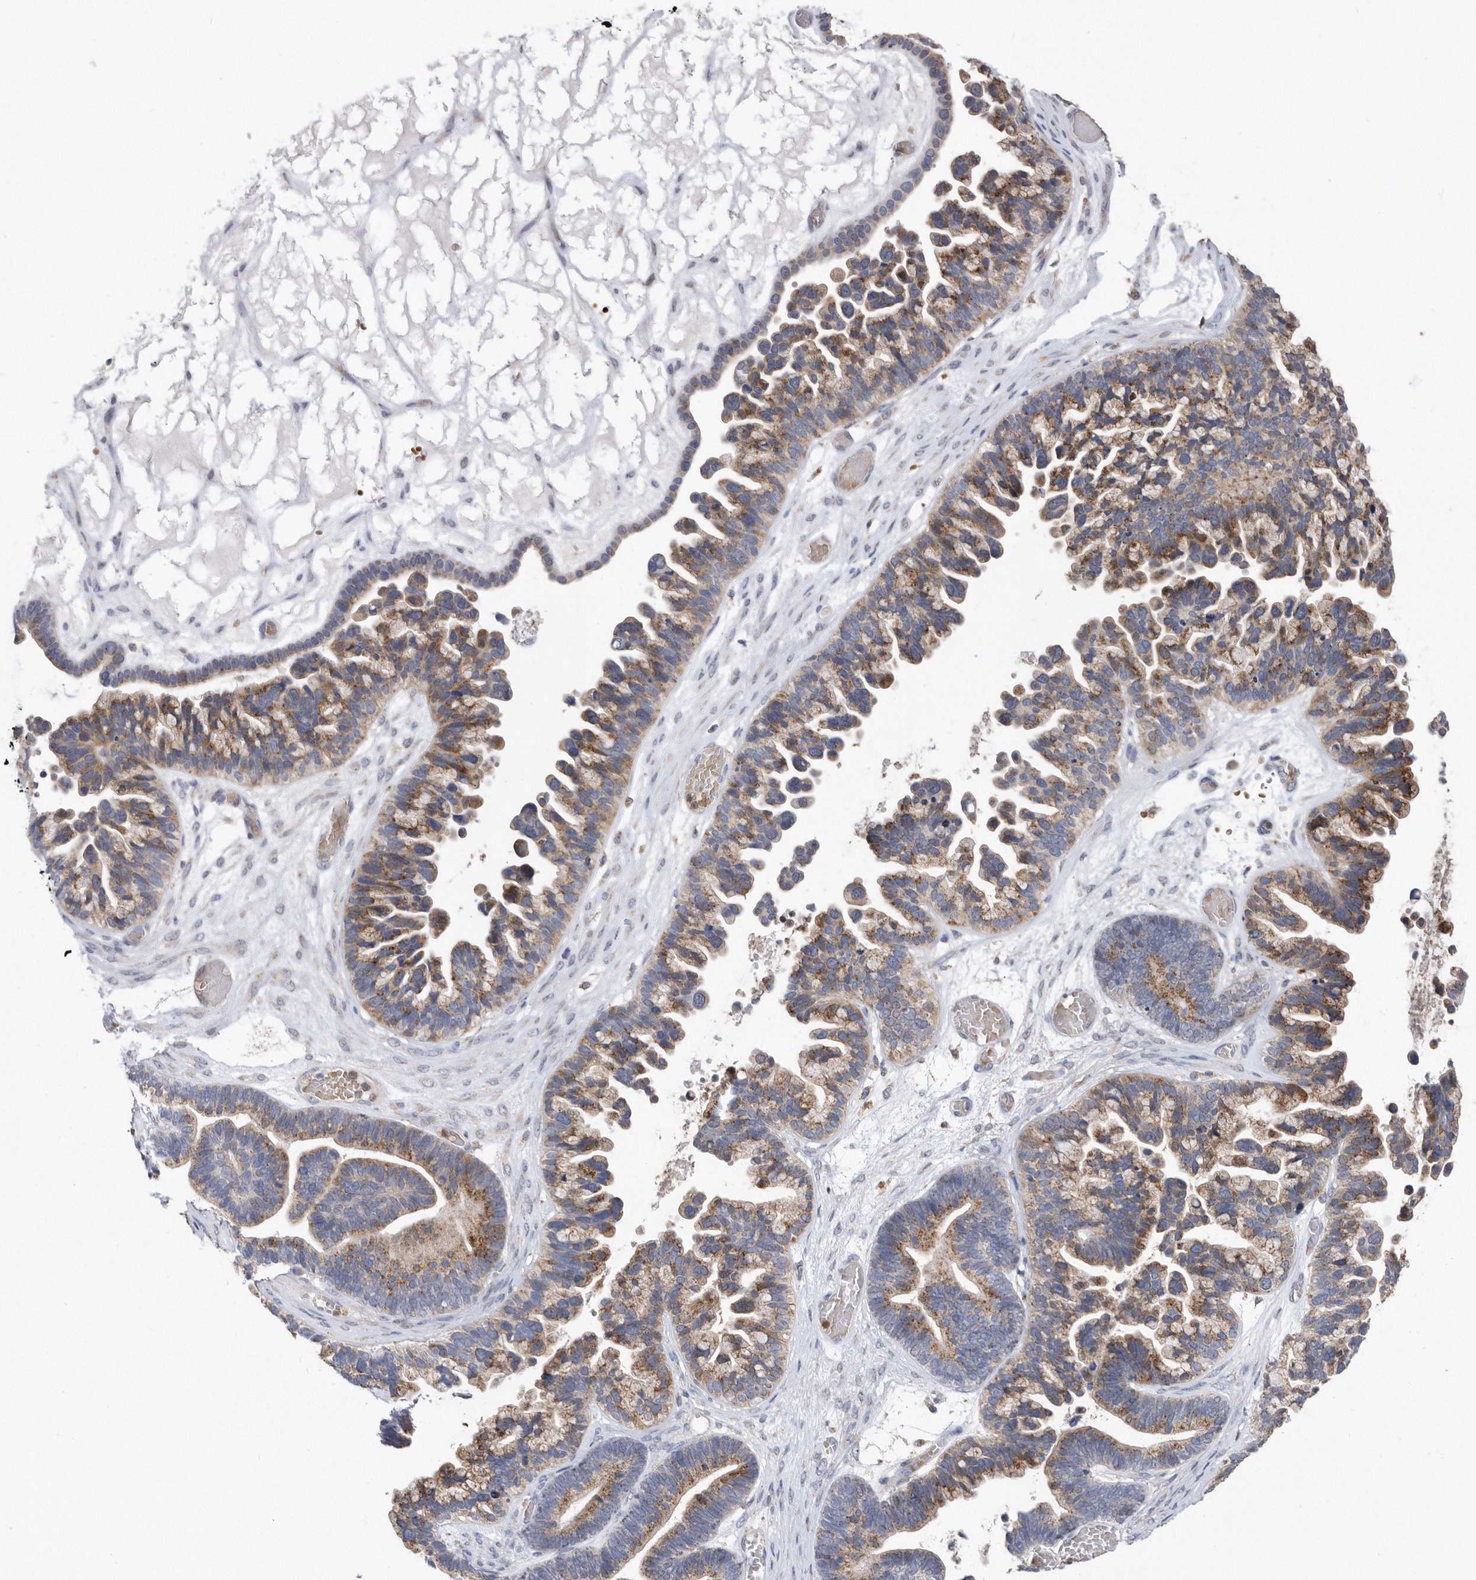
{"staining": {"intensity": "moderate", "quantity": ">75%", "location": "cytoplasmic/membranous"}, "tissue": "ovarian cancer", "cell_type": "Tumor cells", "image_type": "cancer", "snomed": [{"axis": "morphology", "description": "Cystadenocarcinoma, serous, NOS"}, {"axis": "topography", "description": "Ovary"}], "caption": "This micrograph reveals ovarian cancer stained with immunohistochemistry (IHC) to label a protein in brown. The cytoplasmic/membranous of tumor cells show moderate positivity for the protein. Nuclei are counter-stained blue.", "gene": "CRISPLD2", "patient": {"sex": "female", "age": 56}}